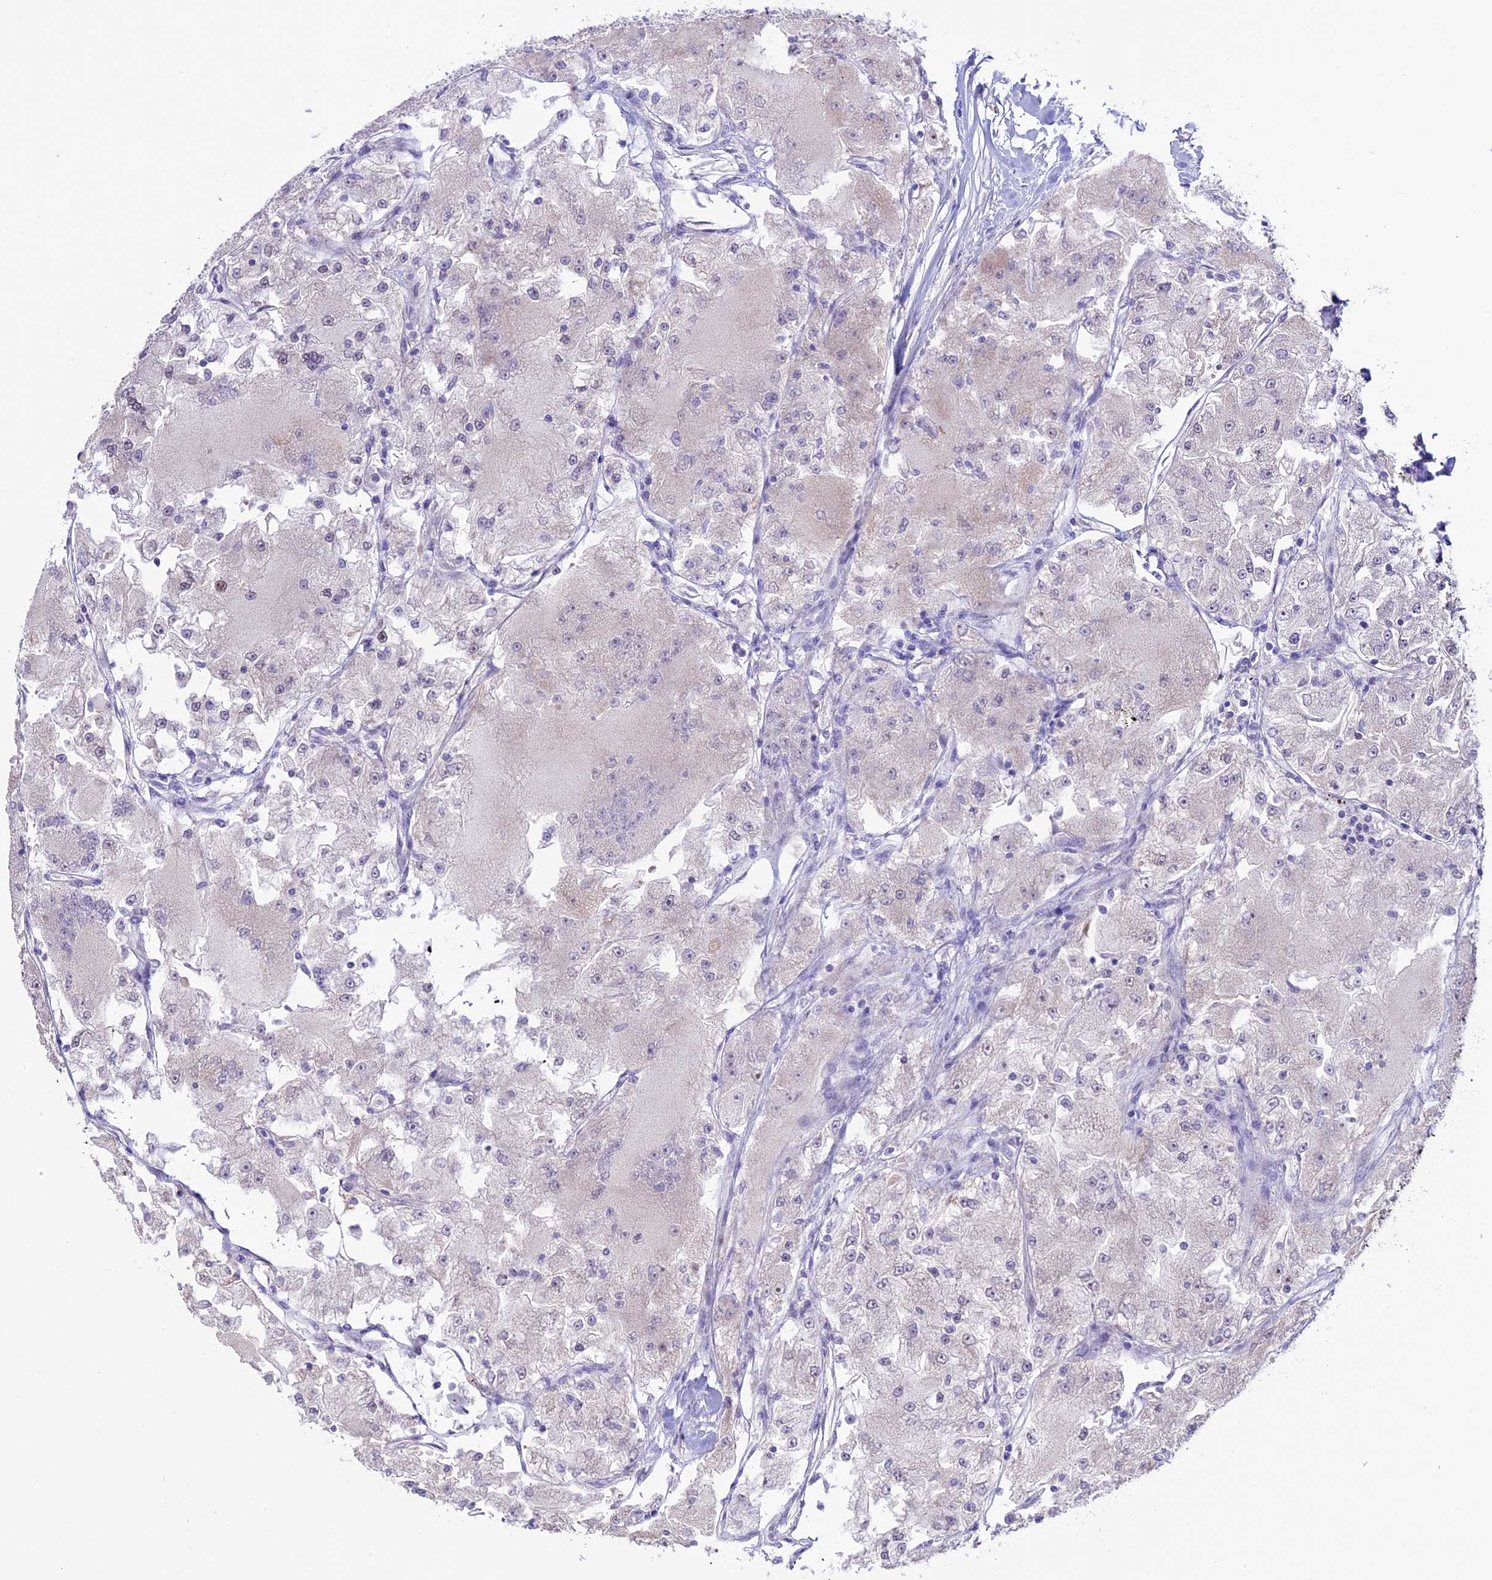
{"staining": {"intensity": "negative", "quantity": "none", "location": "none"}, "tissue": "renal cancer", "cell_type": "Tumor cells", "image_type": "cancer", "snomed": [{"axis": "morphology", "description": "Adenocarcinoma, NOS"}, {"axis": "topography", "description": "Kidney"}], "caption": "Protein analysis of renal adenocarcinoma reveals no significant staining in tumor cells. (IHC, brightfield microscopy, high magnification).", "gene": "TCP11L2", "patient": {"sex": "female", "age": 72}}